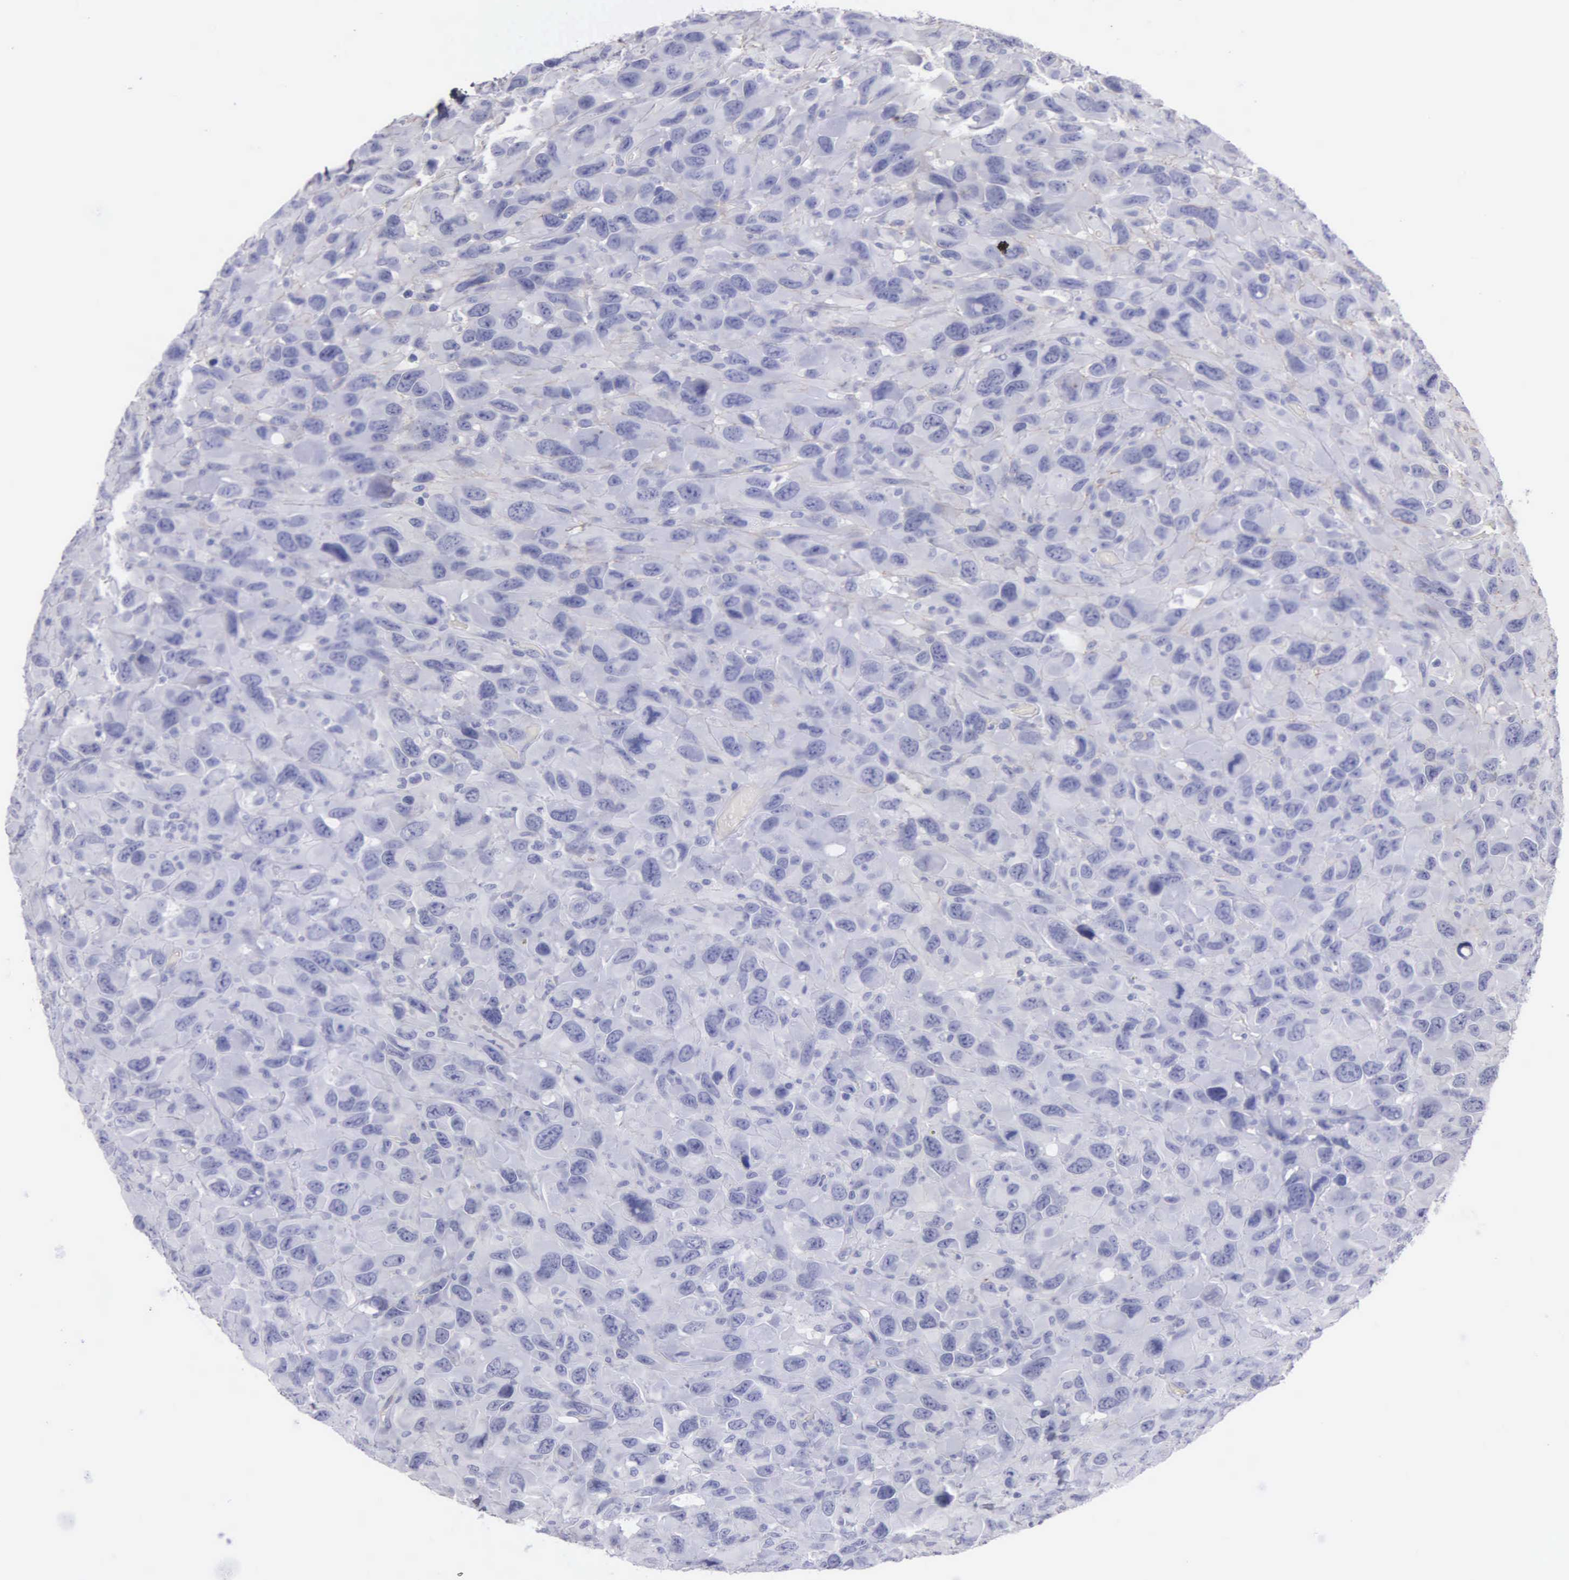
{"staining": {"intensity": "negative", "quantity": "none", "location": "none"}, "tissue": "renal cancer", "cell_type": "Tumor cells", "image_type": "cancer", "snomed": [{"axis": "morphology", "description": "Adenocarcinoma, NOS"}, {"axis": "topography", "description": "Kidney"}], "caption": "Tumor cells are negative for protein expression in human renal cancer.", "gene": "FBLN5", "patient": {"sex": "male", "age": 79}}